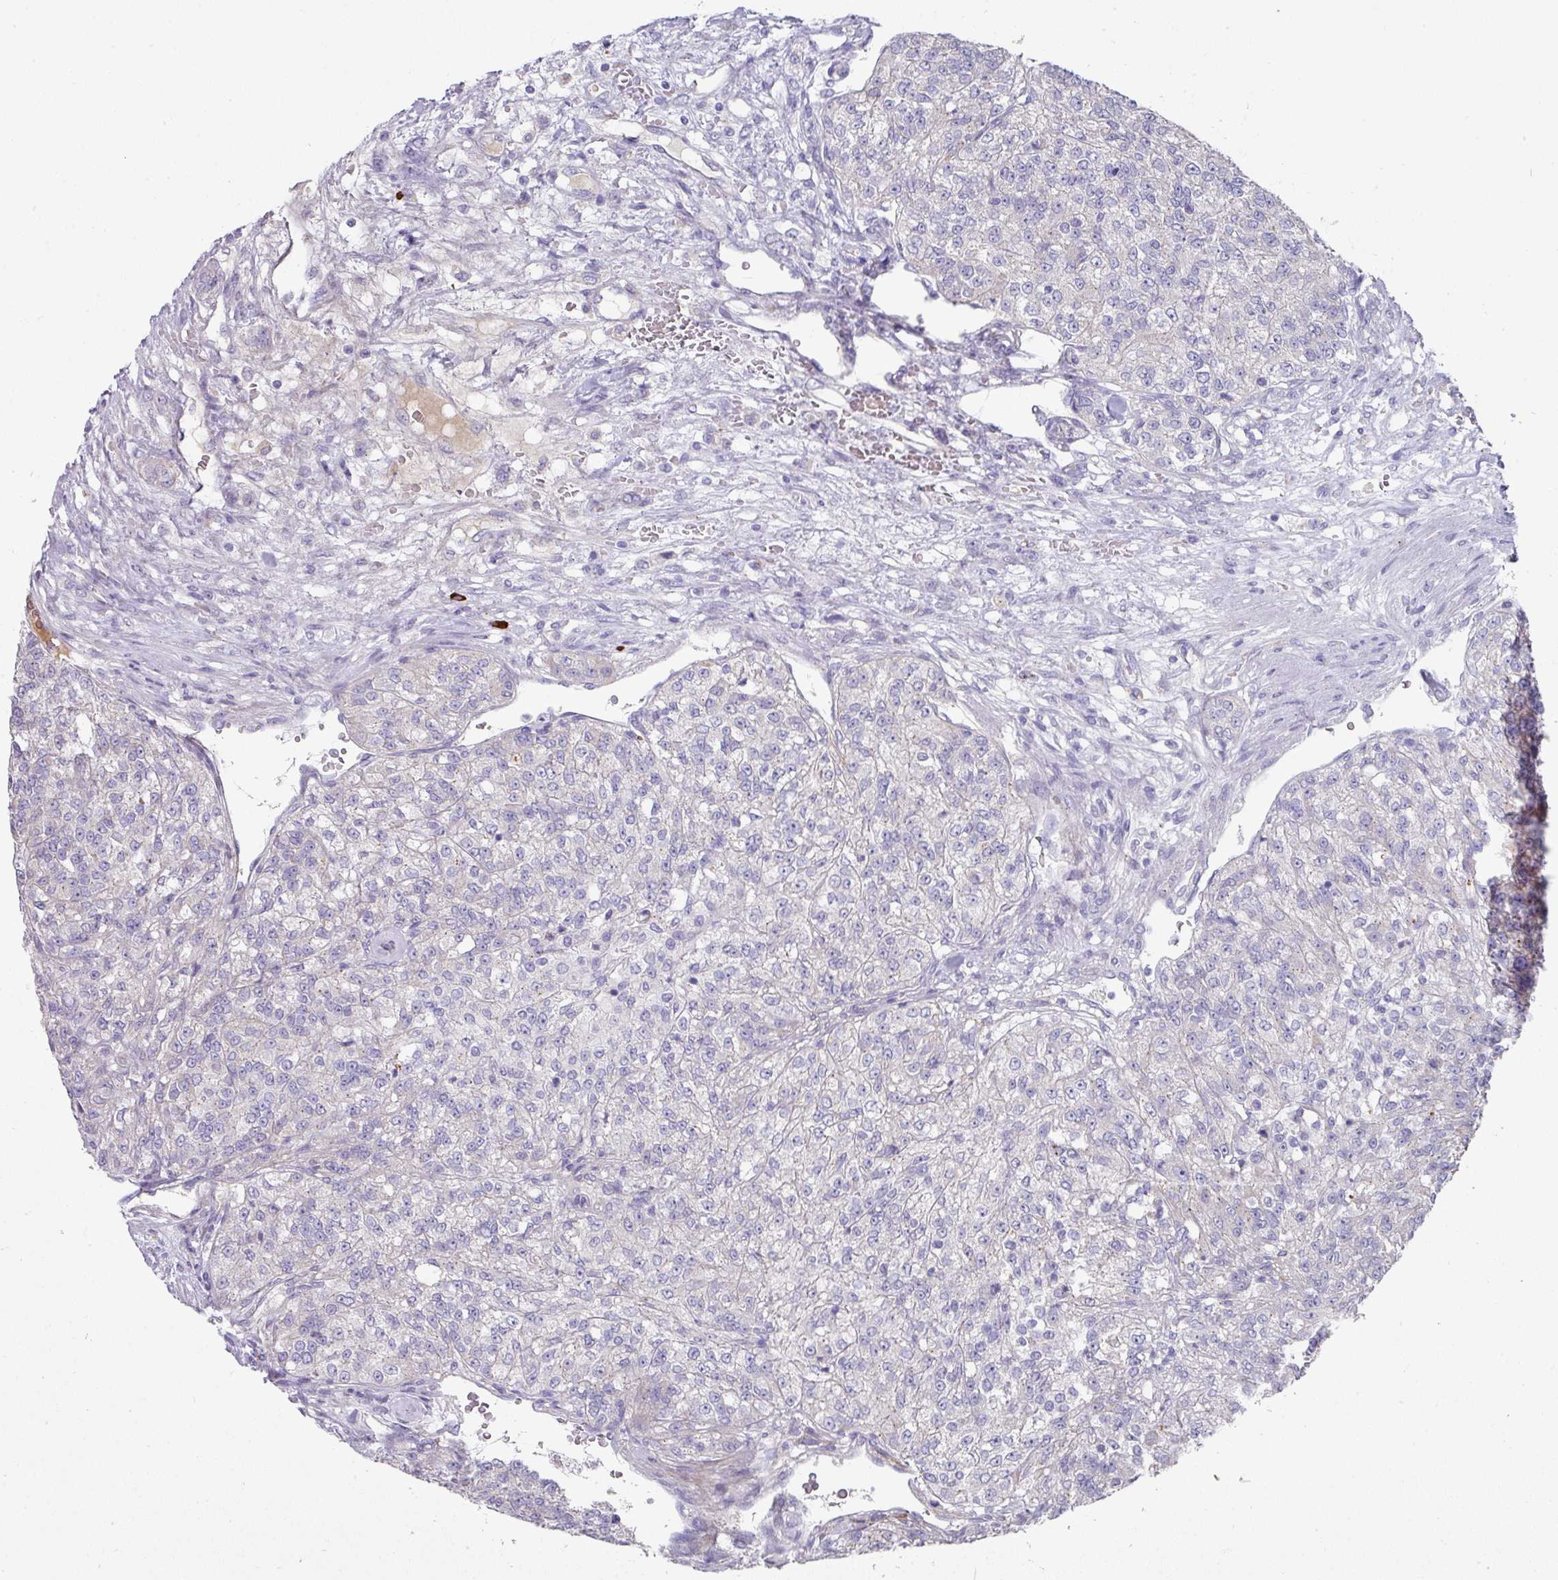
{"staining": {"intensity": "negative", "quantity": "none", "location": "none"}, "tissue": "renal cancer", "cell_type": "Tumor cells", "image_type": "cancer", "snomed": [{"axis": "morphology", "description": "Adenocarcinoma, NOS"}, {"axis": "topography", "description": "Kidney"}], "caption": "A high-resolution micrograph shows IHC staining of renal cancer (adenocarcinoma), which exhibits no significant expression in tumor cells.", "gene": "IL4R", "patient": {"sex": "female", "age": 63}}